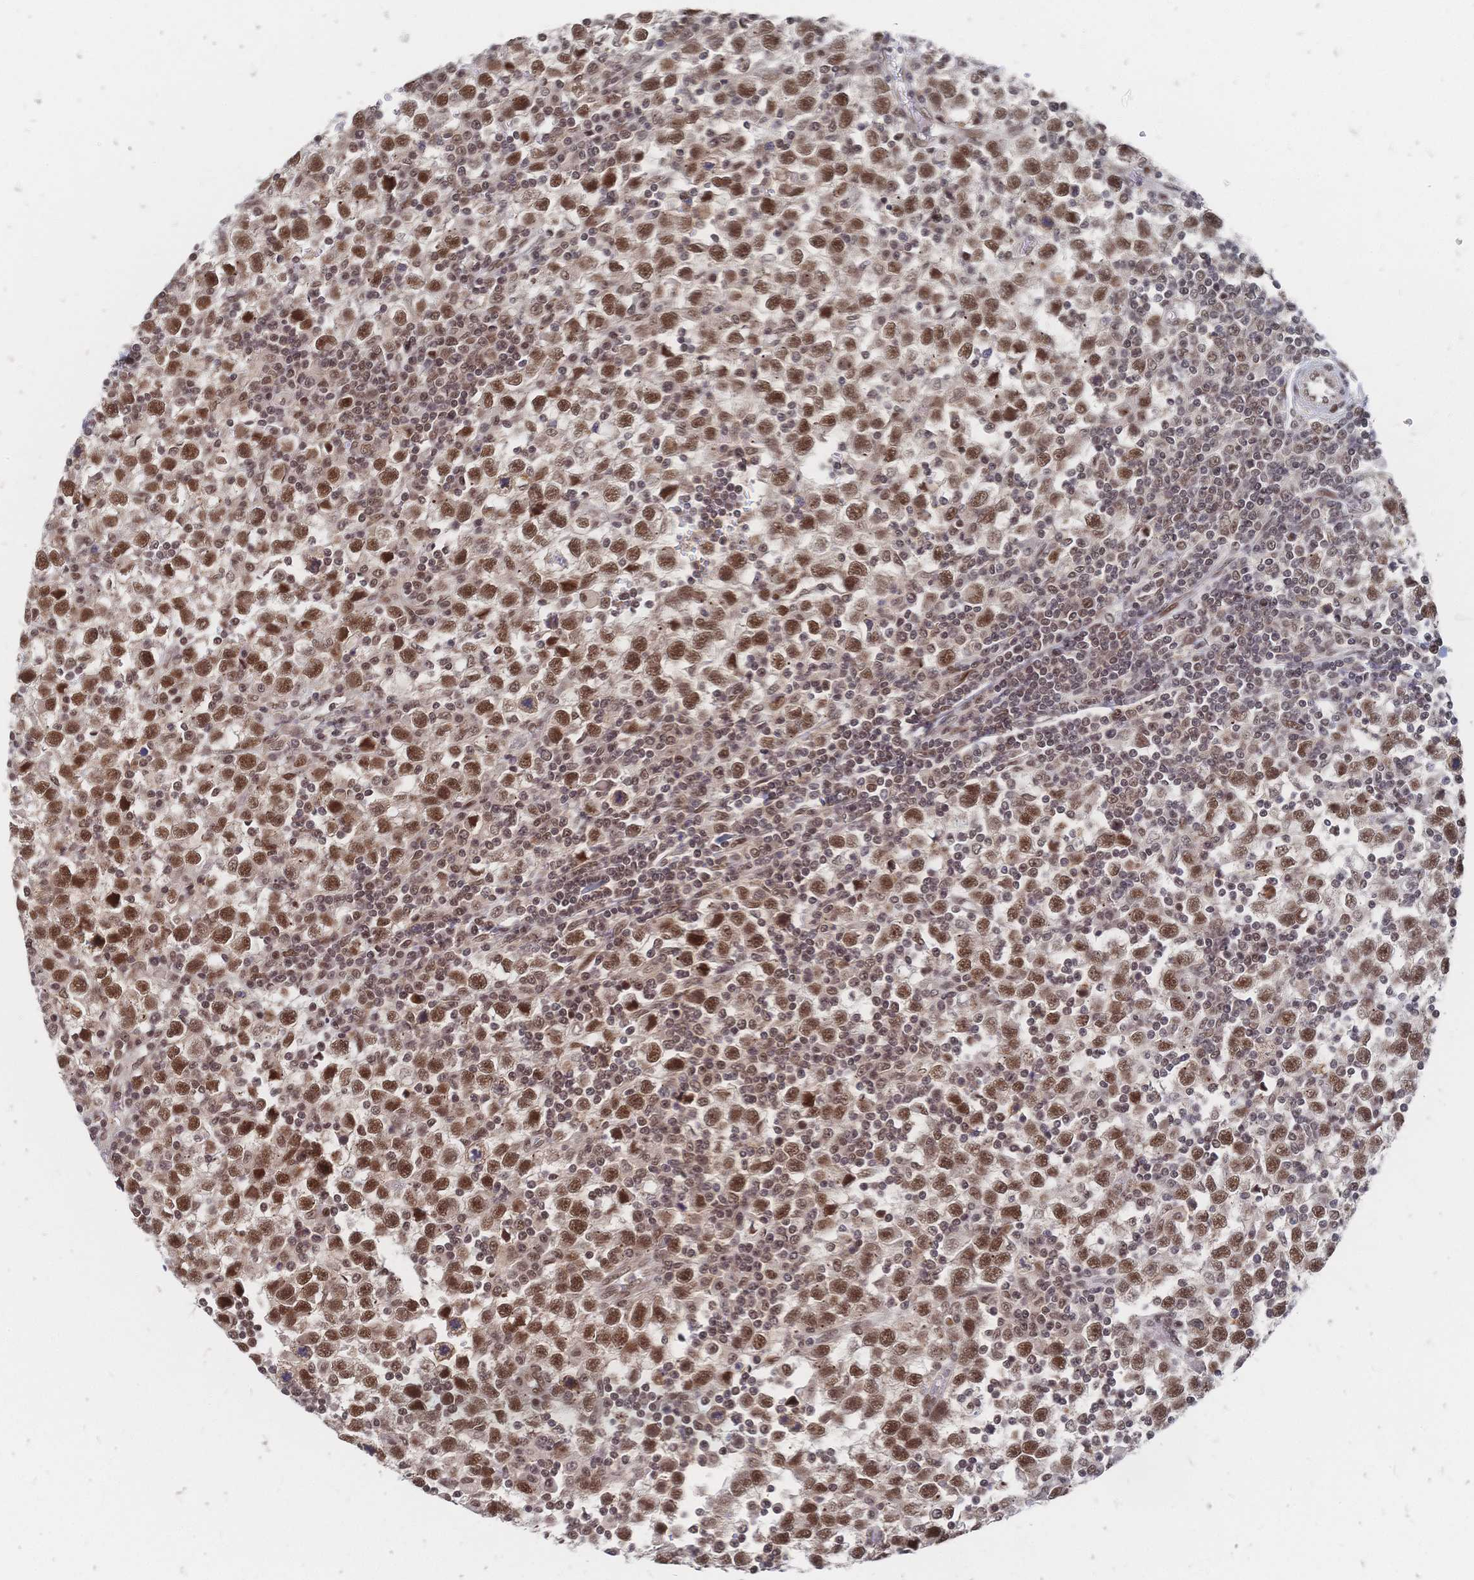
{"staining": {"intensity": "moderate", "quantity": ">75%", "location": "nuclear"}, "tissue": "testis cancer", "cell_type": "Tumor cells", "image_type": "cancer", "snomed": [{"axis": "morphology", "description": "Seminoma, NOS"}, {"axis": "topography", "description": "Testis"}], "caption": "Immunohistochemical staining of testis cancer (seminoma) demonstrates medium levels of moderate nuclear protein positivity in about >75% of tumor cells. The staining is performed using DAB brown chromogen to label protein expression. The nuclei are counter-stained blue using hematoxylin.", "gene": "NELFA", "patient": {"sex": "male", "age": 34}}